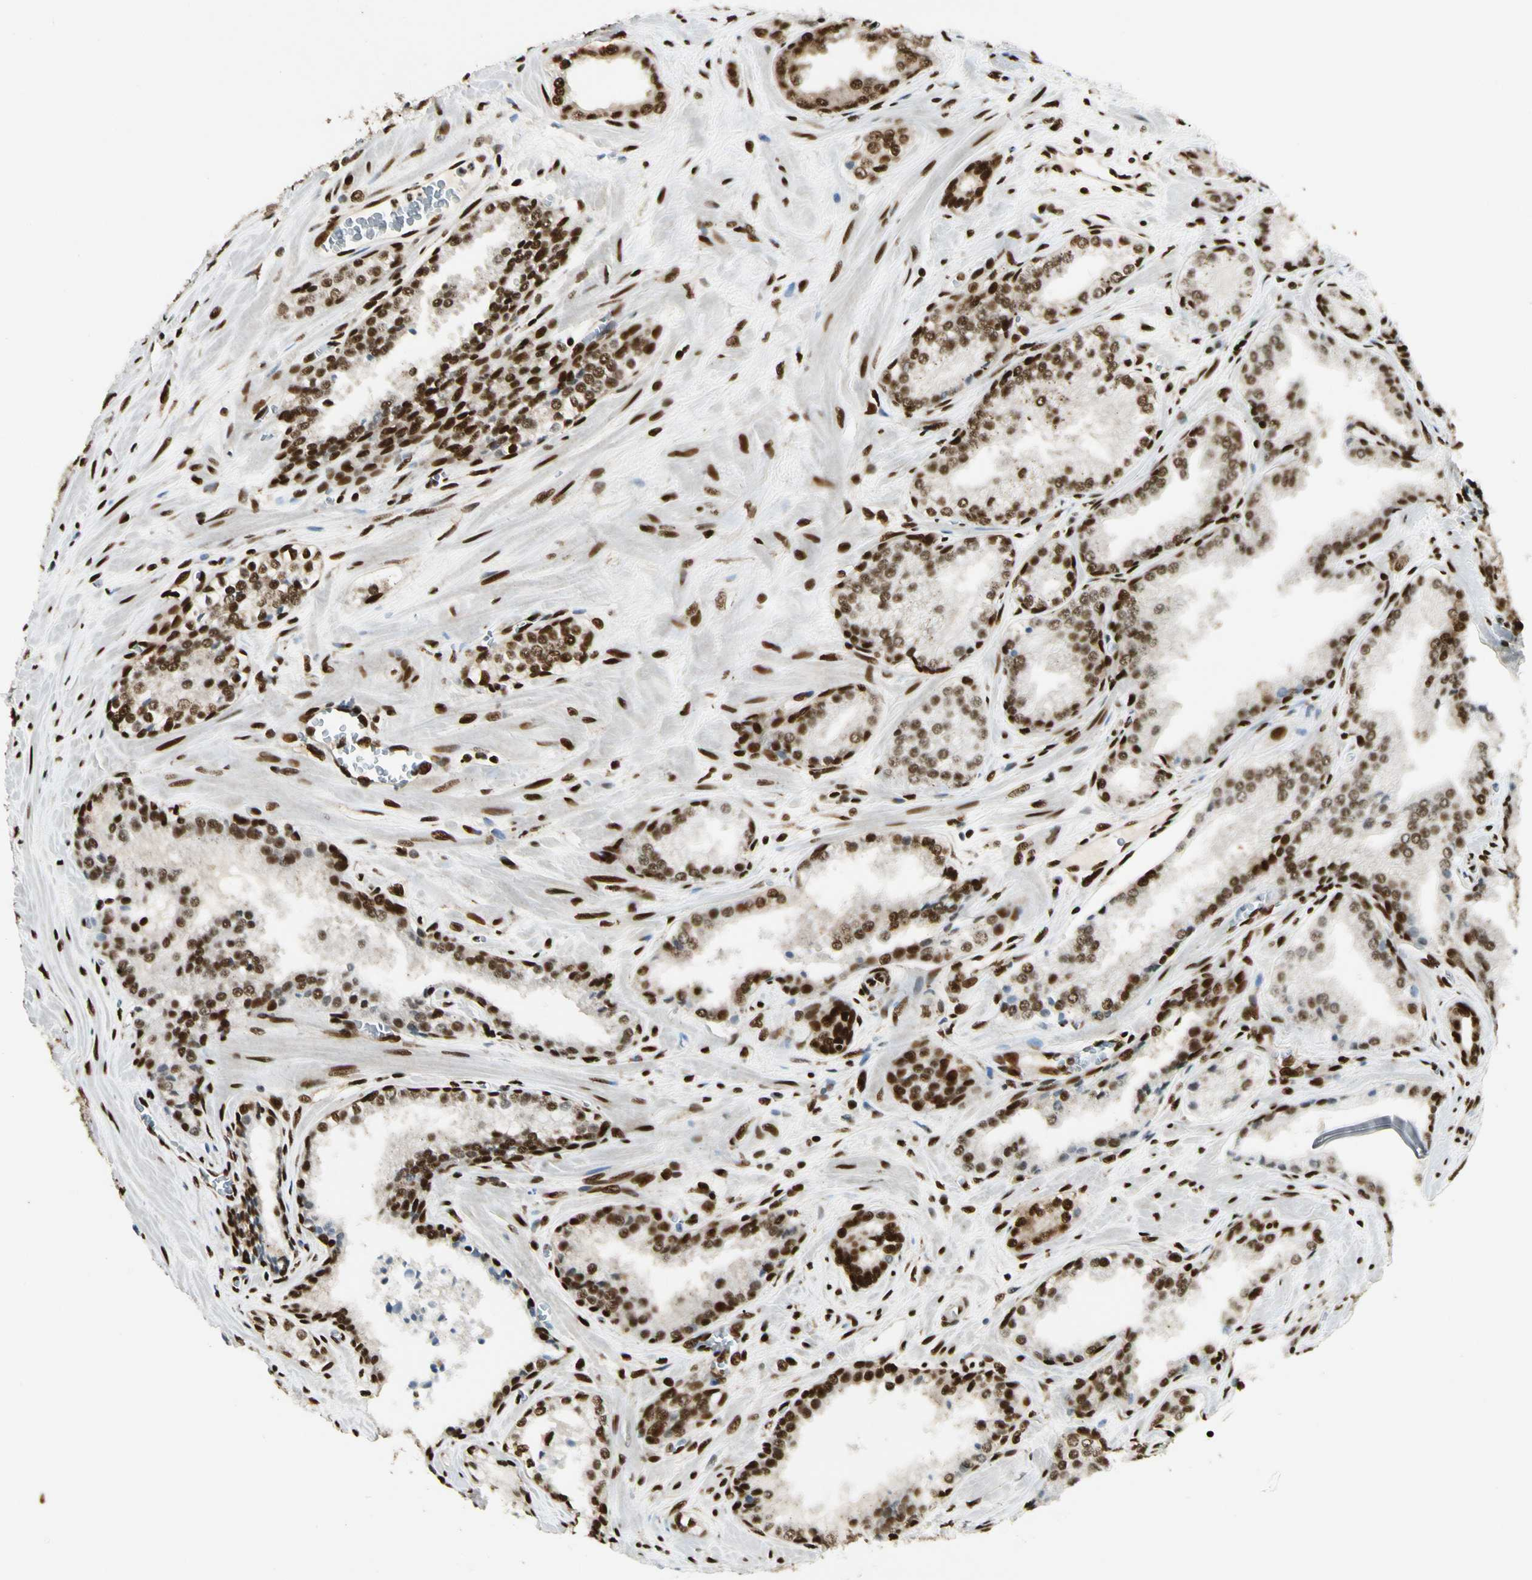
{"staining": {"intensity": "strong", "quantity": ">75%", "location": "nuclear"}, "tissue": "prostate cancer", "cell_type": "Tumor cells", "image_type": "cancer", "snomed": [{"axis": "morphology", "description": "Adenocarcinoma, Low grade"}, {"axis": "topography", "description": "Prostate"}], "caption": "An immunohistochemistry (IHC) image of neoplastic tissue is shown. Protein staining in brown shows strong nuclear positivity in prostate cancer (adenocarcinoma (low-grade)) within tumor cells.", "gene": "FUS", "patient": {"sex": "male", "age": 60}}